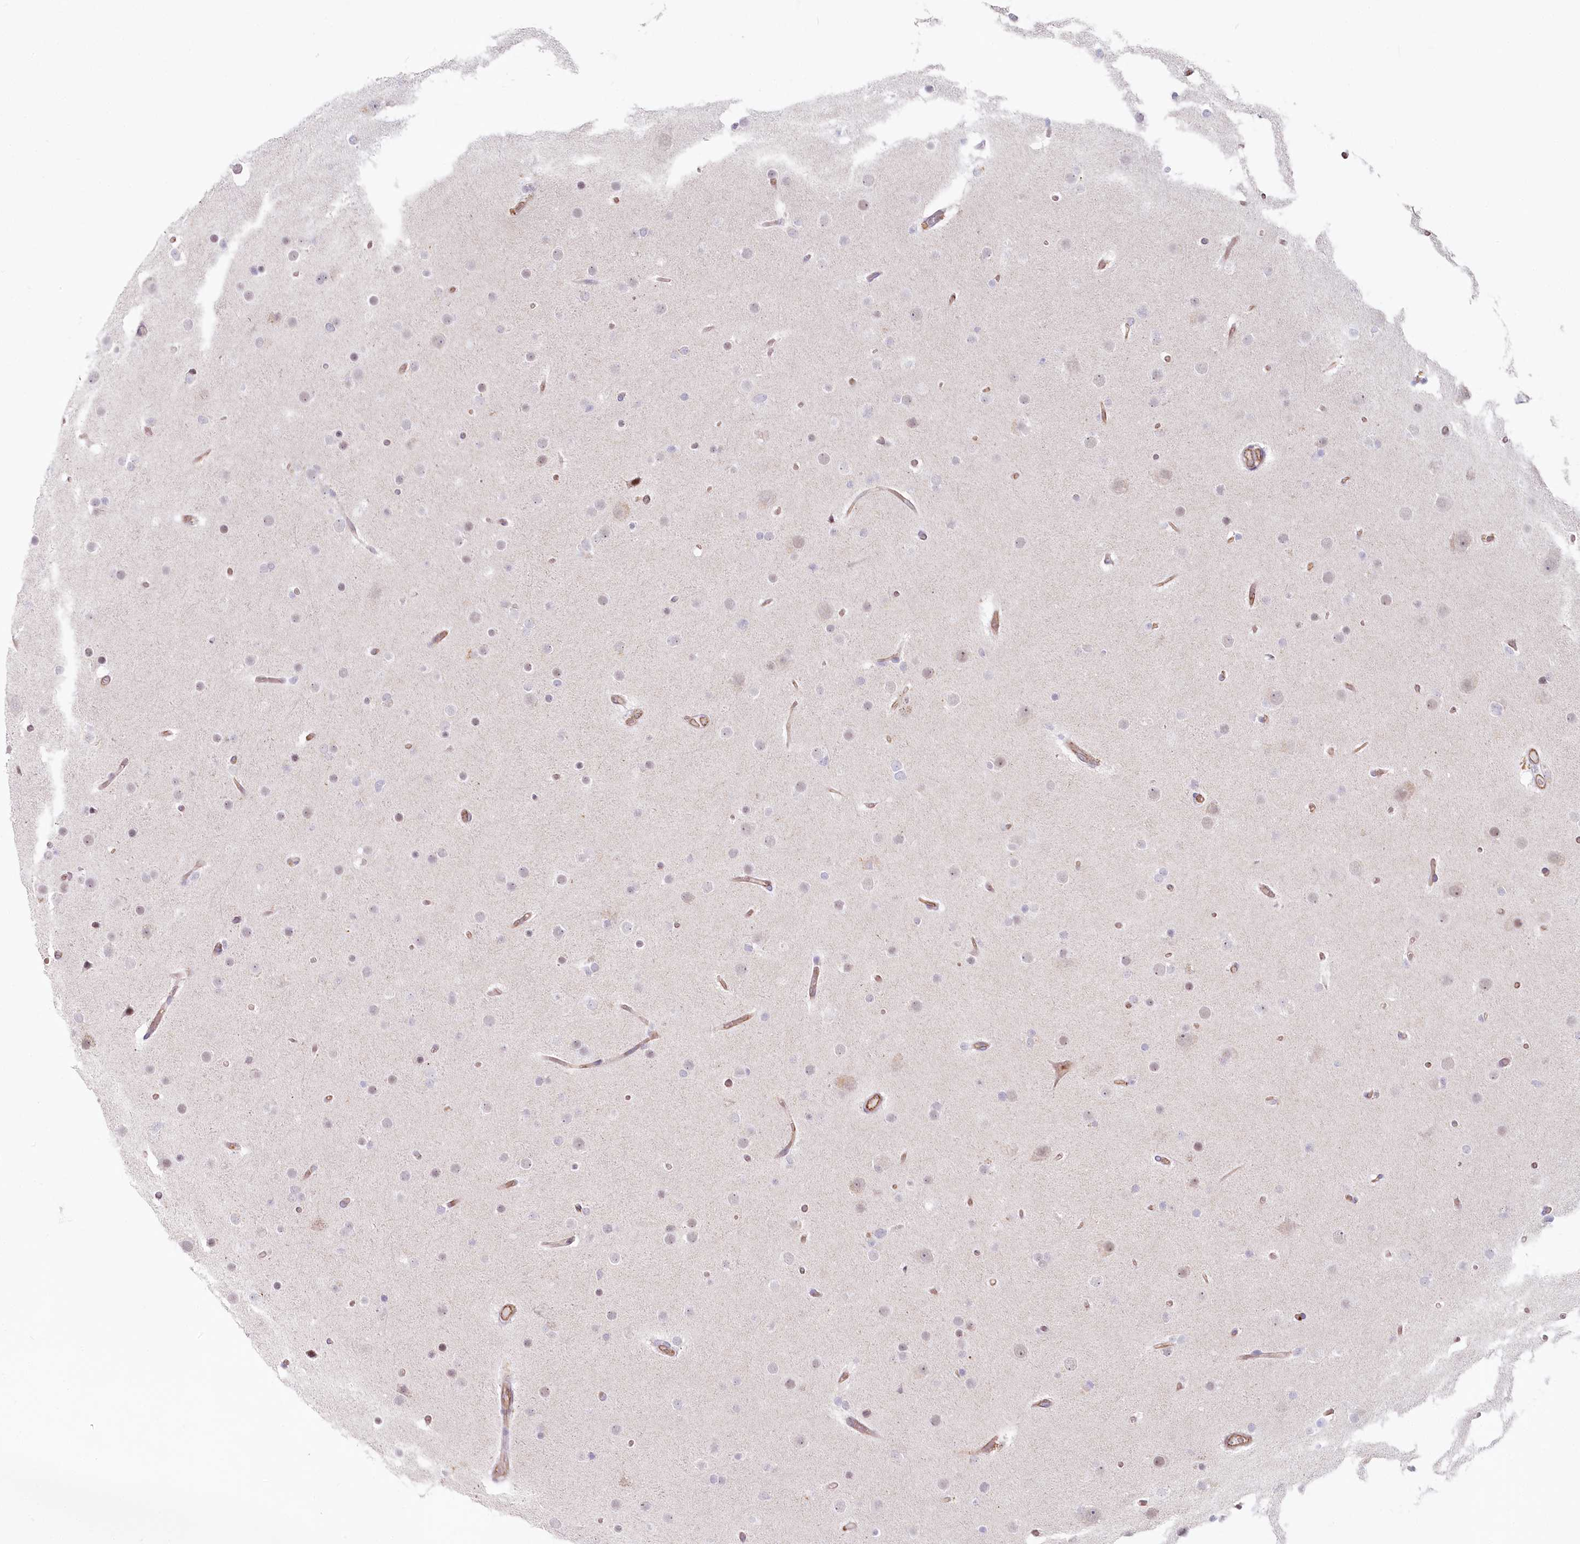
{"staining": {"intensity": "weak", "quantity": "<25%", "location": "nuclear"}, "tissue": "glioma", "cell_type": "Tumor cells", "image_type": "cancer", "snomed": [{"axis": "morphology", "description": "Glioma, malignant, High grade"}, {"axis": "topography", "description": "Cerebral cortex"}], "caption": "Tumor cells are negative for protein expression in human malignant glioma (high-grade).", "gene": "ABHD8", "patient": {"sex": "female", "age": 36}}